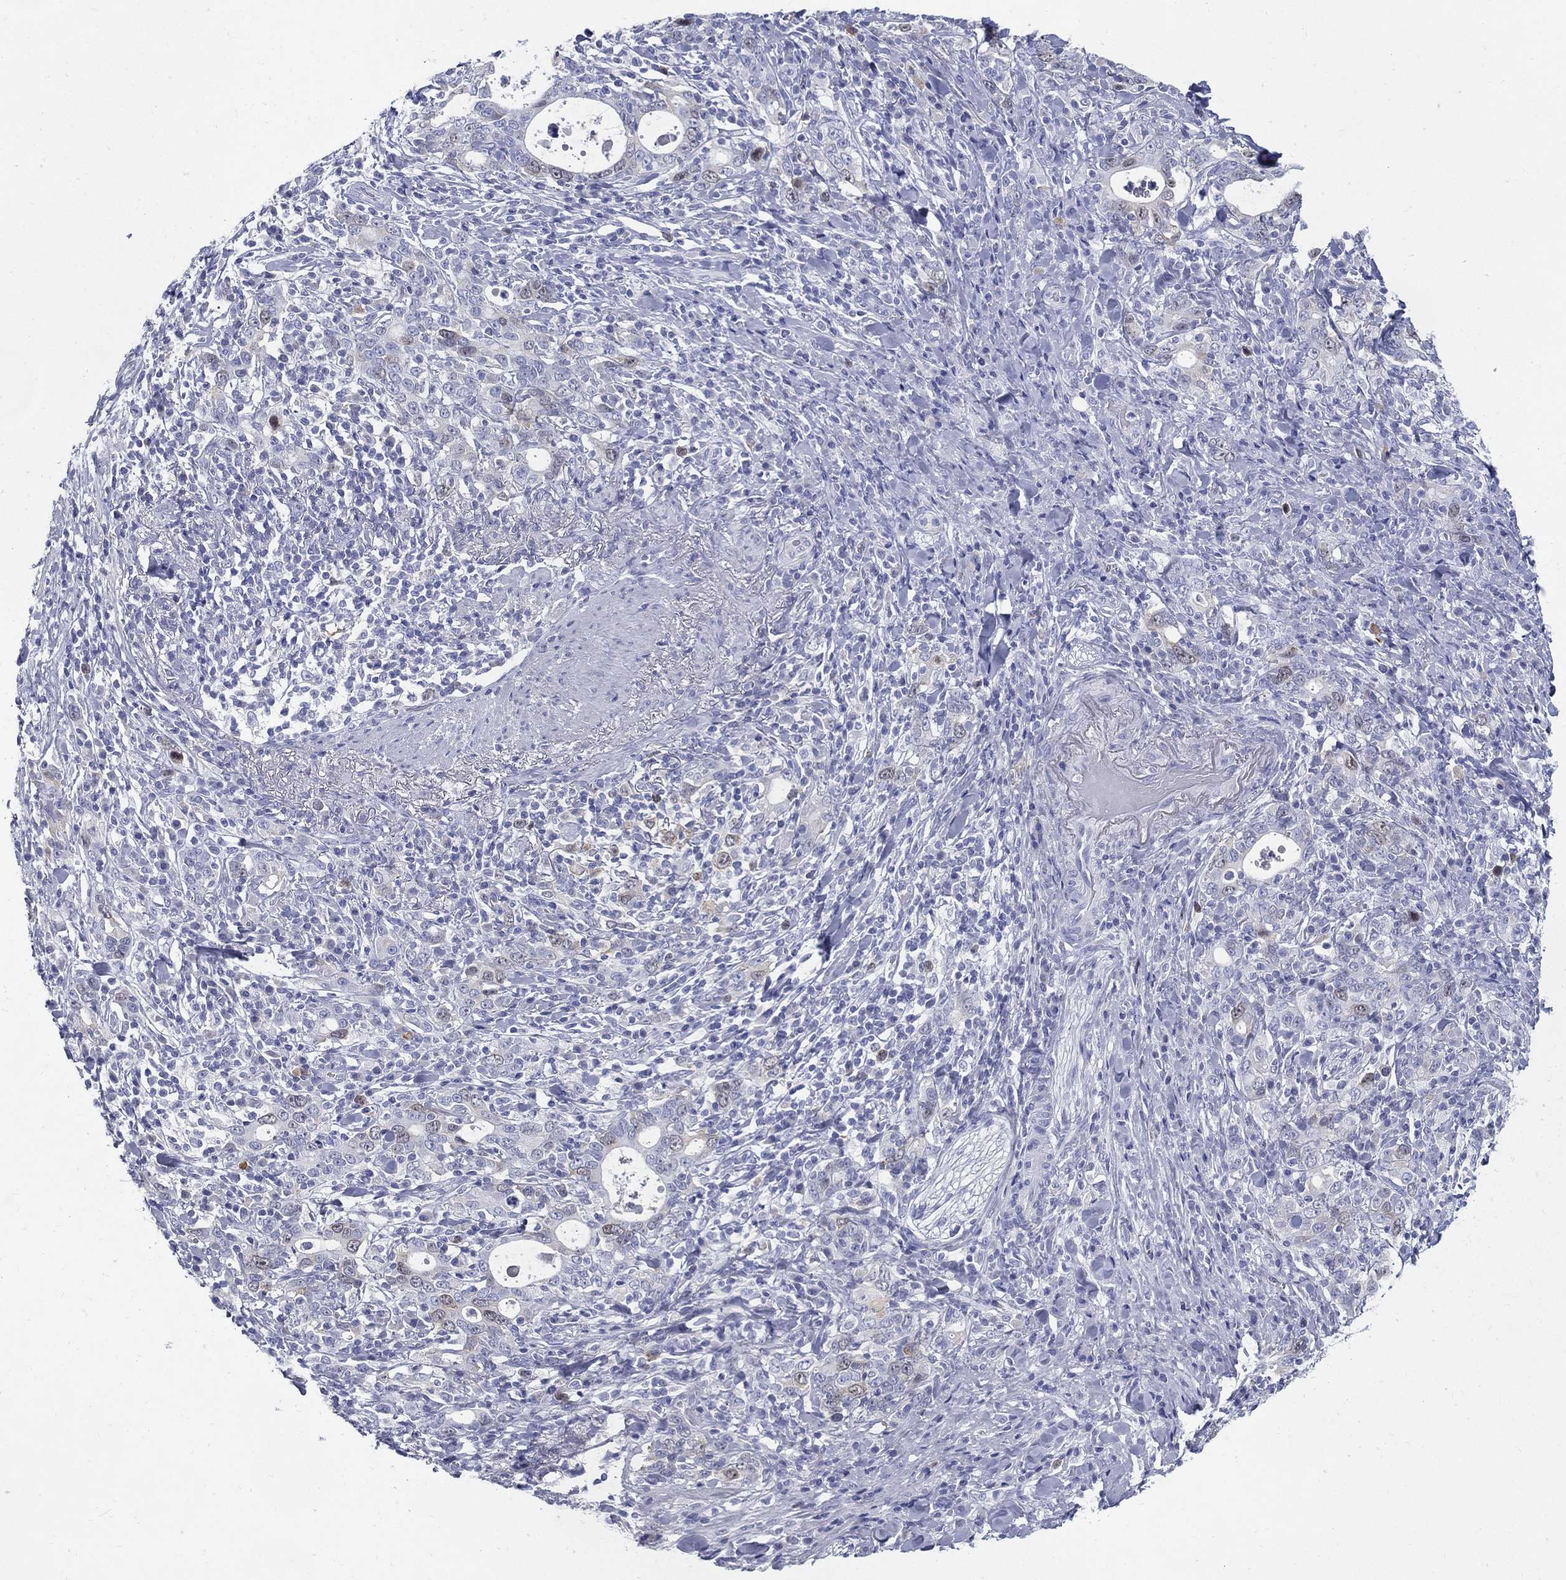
{"staining": {"intensity": "negative", "quantity": "none", "location": "none"}, "tissue": "stomach cancer", "cell_type": "Tumor cells", "image_type": "cancer", "snomed": [{"axis": "morphology", "description": "Adenocarcinoma, NOS"}, {"axis": "topography", "description": "Stomach"}], "caption": "High magnification brightfield microscopy of adenocarcinoma (stomach) stained with DAB (3,3'-diaminobenzidine) (brown) and counterstained with hematoxylin (blue): tumor cells show no significant positivity.", "gene": "KIF2C", "patient": {"sex": "male", "age": 79}}